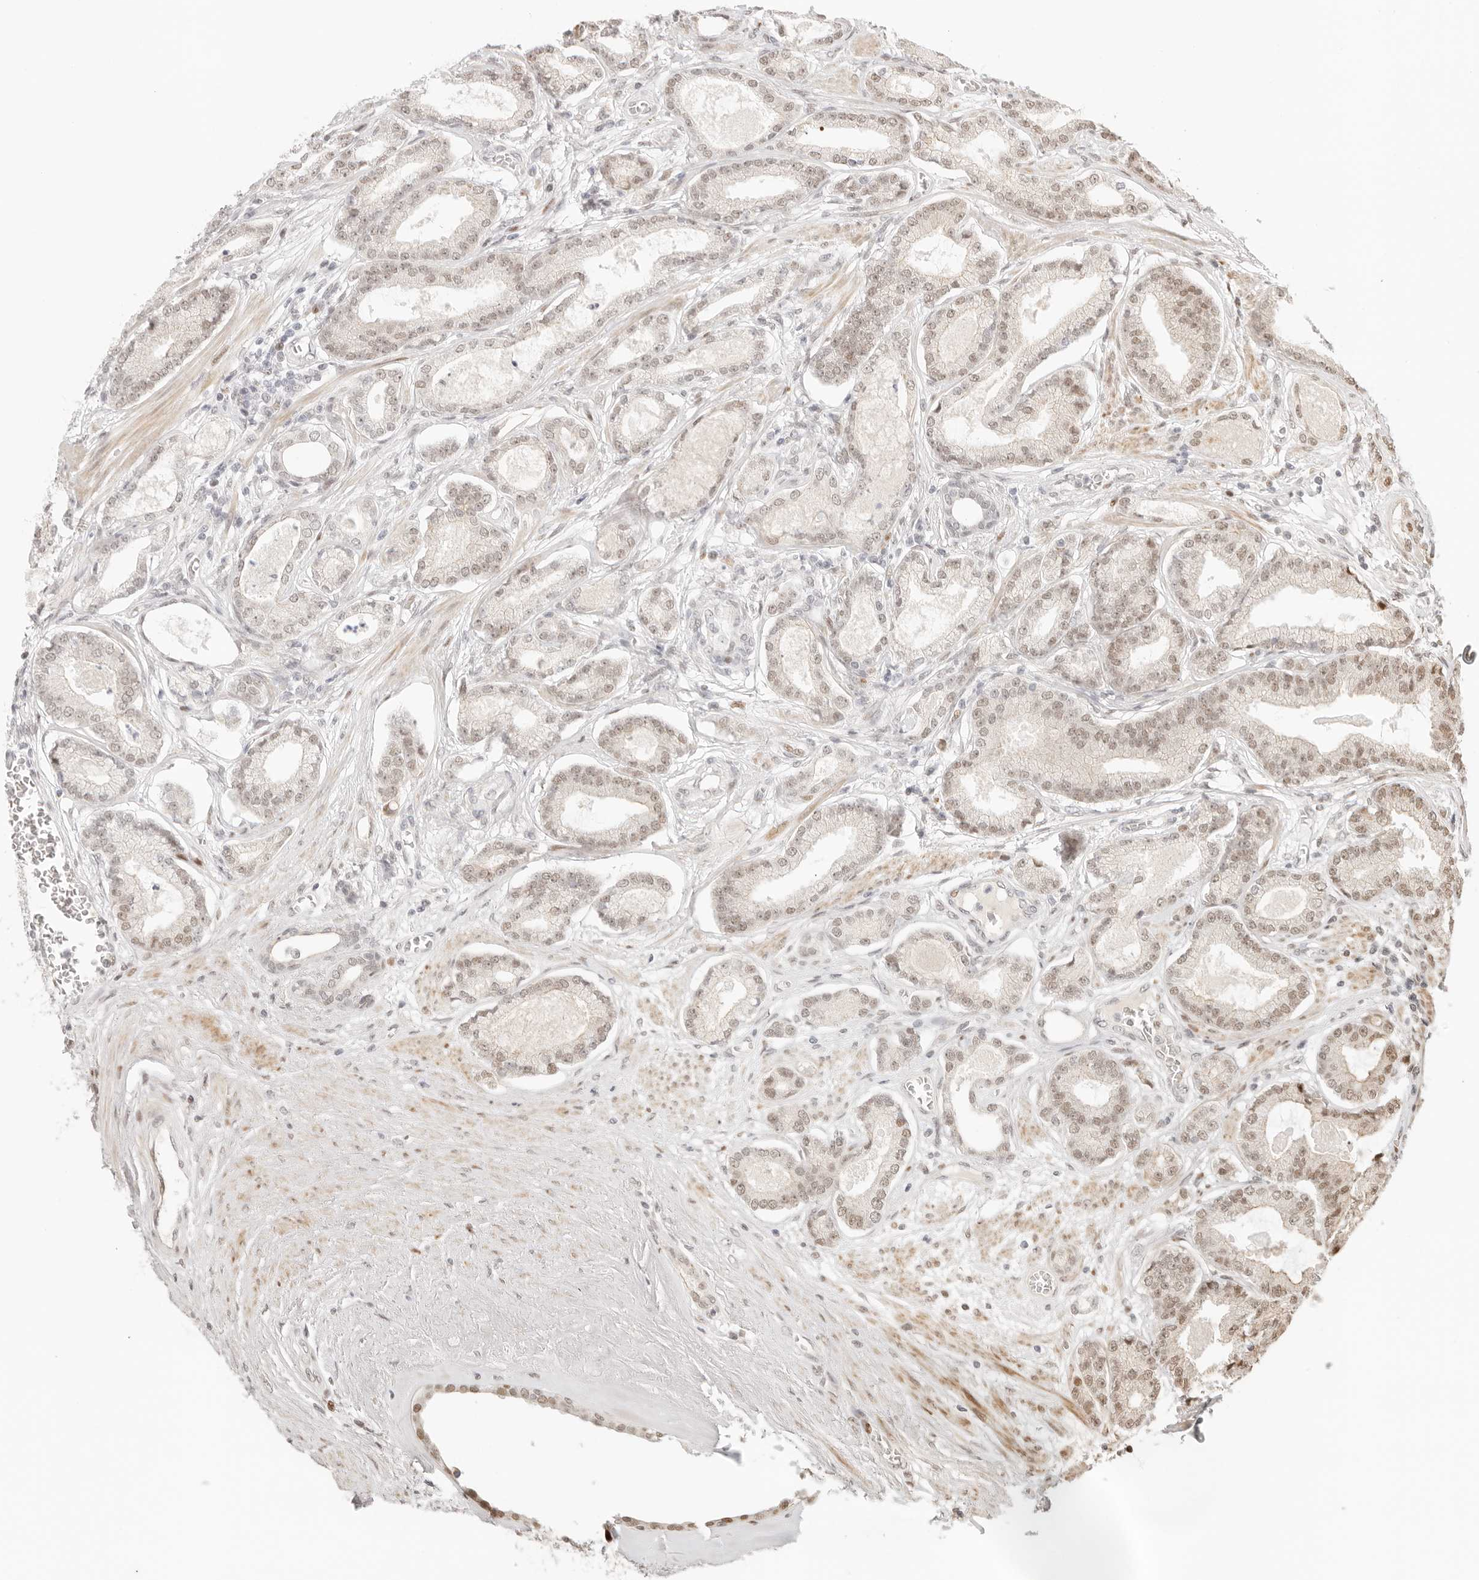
{"staining": {"intensity": "weak", "quantity": ">75%", "location": "nuclear"}, "tissue": "prostate cancer", "cell_type": "Tumor cells", "image_type": "cancer", "snomed": [{"axis": "morphology", "description": "Adenocarcinoma, Low grade"}, {"axis": "topography", "description": "Prostate"}], "caption": "The histopathology image exhibits immunohistochemical staining of prostate adenocarcinoma (low-grade). There is weak nuclear staining is present in approximately >75% of tumor cells. (Stains: DAB in brown, nuclei in blue, Microscopy: brightfield microscopy at high magnification).", "gene": "HOXC5", "patient": {"sex": "male", "age": 60}}